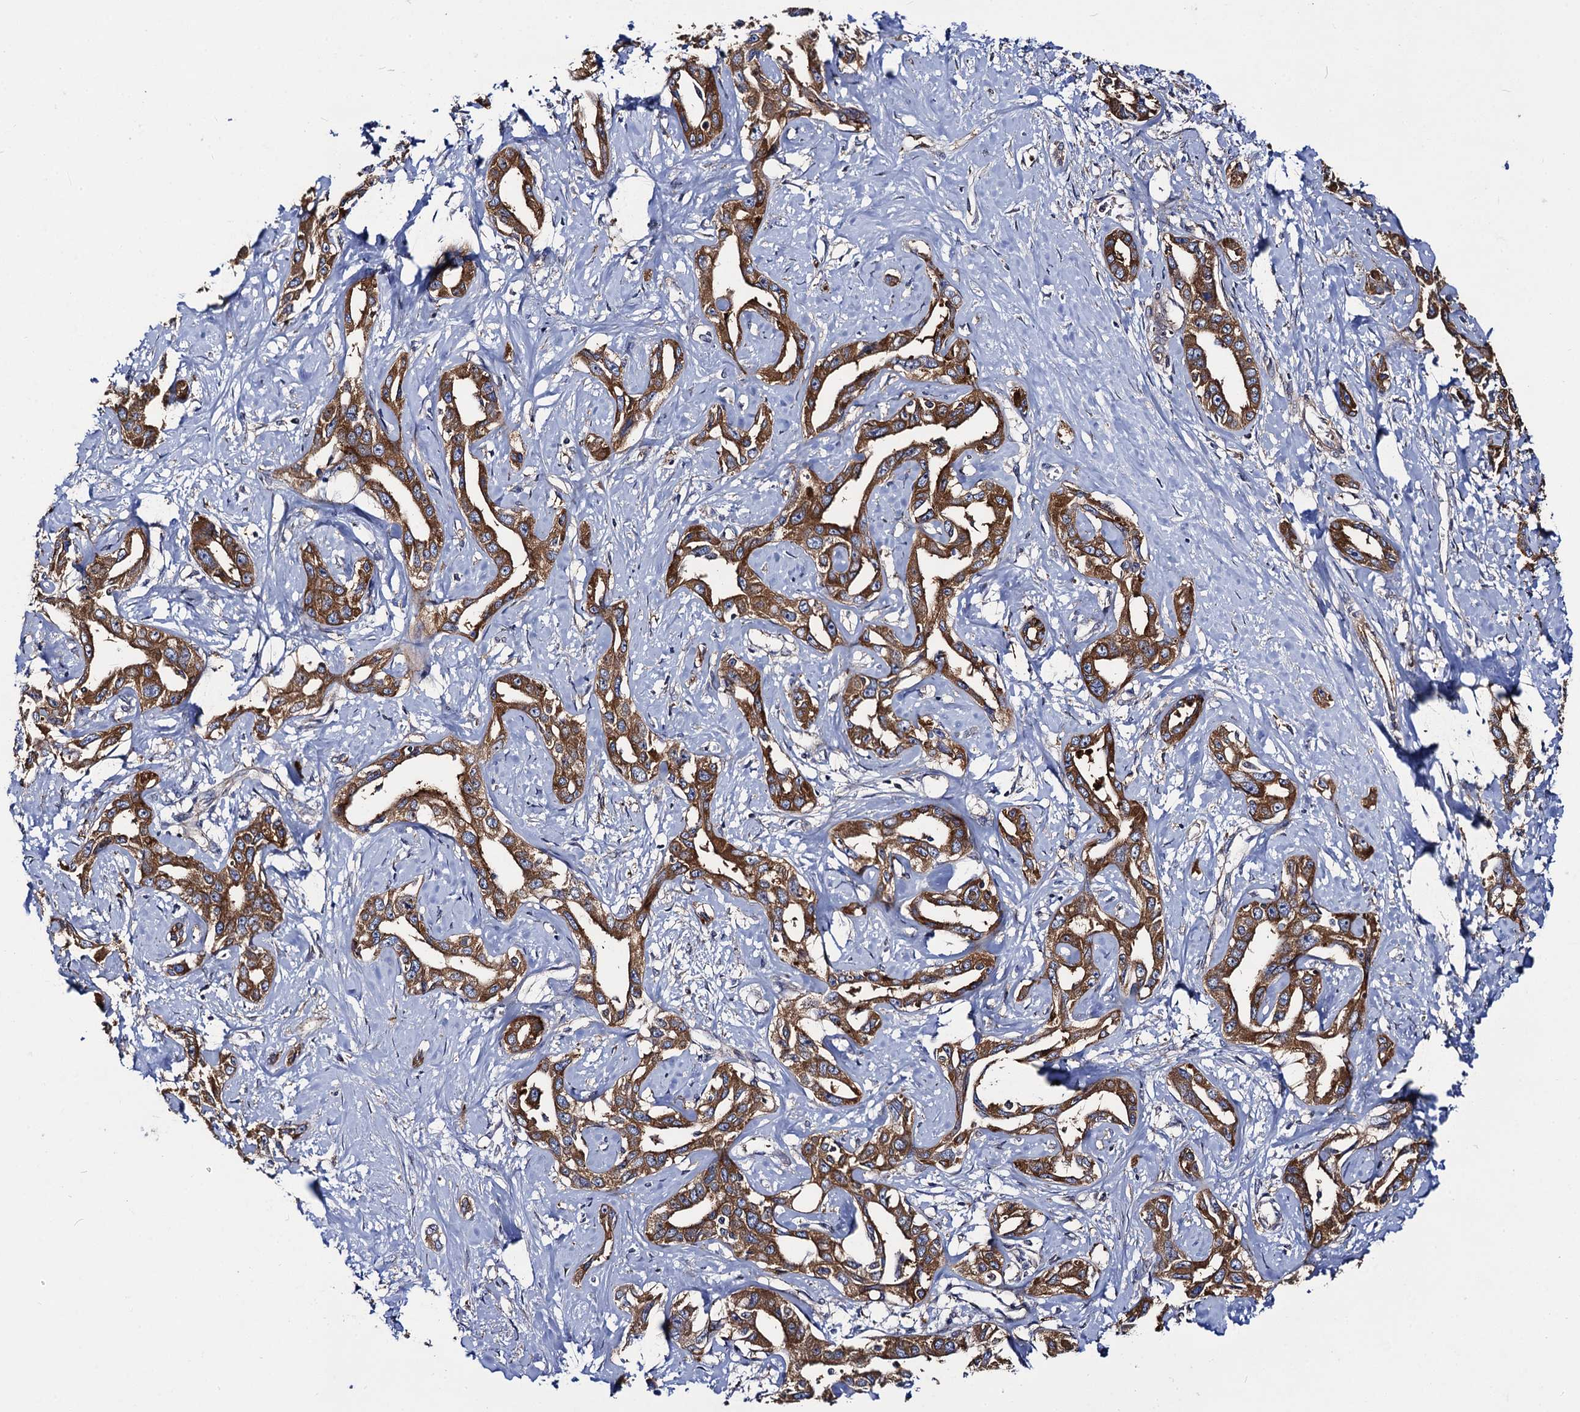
{"staining": {"intensity": "strong", "quantity": ">75%", "location": "cytoplasmic/membranous"}, "tissue": "liver cancer", "cell_type": "Tumor cells", "image_type": "cancer", "snomed": [{"axis": "morphology", "description": "Cholangiocarcinoma"}, {"axis": "topography", "description": "Liver"}], "caption": "DAB (3,3'-diaminobenzidine) immunohistochemical staining of human cholangiocarcinoma (liver) displays strong cytoplasmic/membranous protein expression in approximately >75% of tumor cells. (DAB = brown stain, brightfield microscopy at high magnification).", "gene": "DYDC1", "patient": {"sex": "male", "age": 59}}